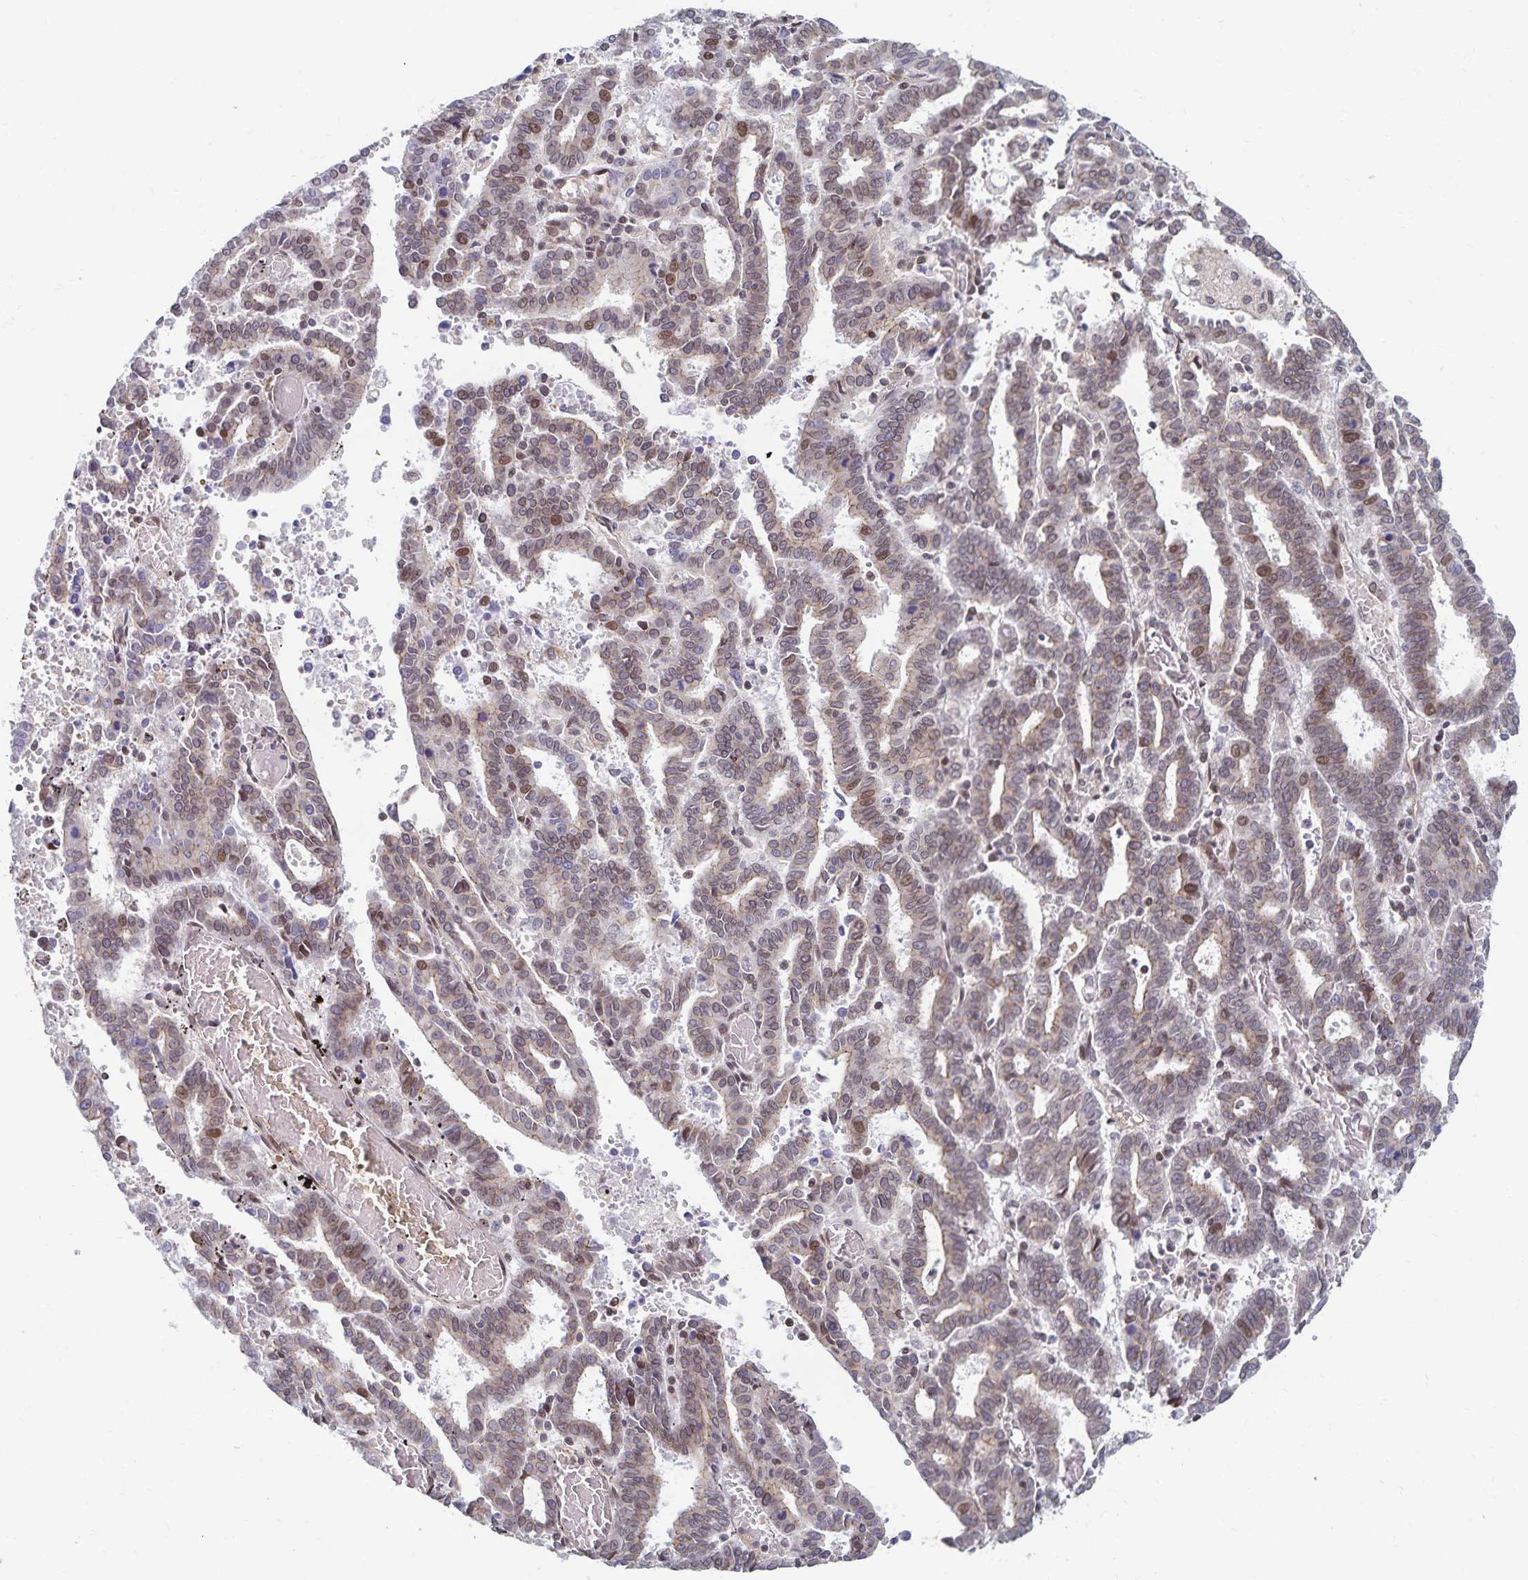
{"staining": {"intensity": "weak", "quantity": "25%-75%", "location": "cytoplasmic/membranous,nuclear"}, "tissue": "endometrial cancer", "cell_type": "Tumor cells", "image_type": "cancer", "snomed": [{"axis": "morphology", "description": "Adenocarcinoma, NOS"}, {"axis": "topography", "description": "Uterus"}], "caption": "Endometrial adenocarcinoma tissue demonstrates weak cytoplasmic/membranous and nuclear staining in about 25%-75% of tumor cells, visualized by immunohistochemistry.", "gene": "RAB9B", "patient": {"sex": "female", "age": 83}}